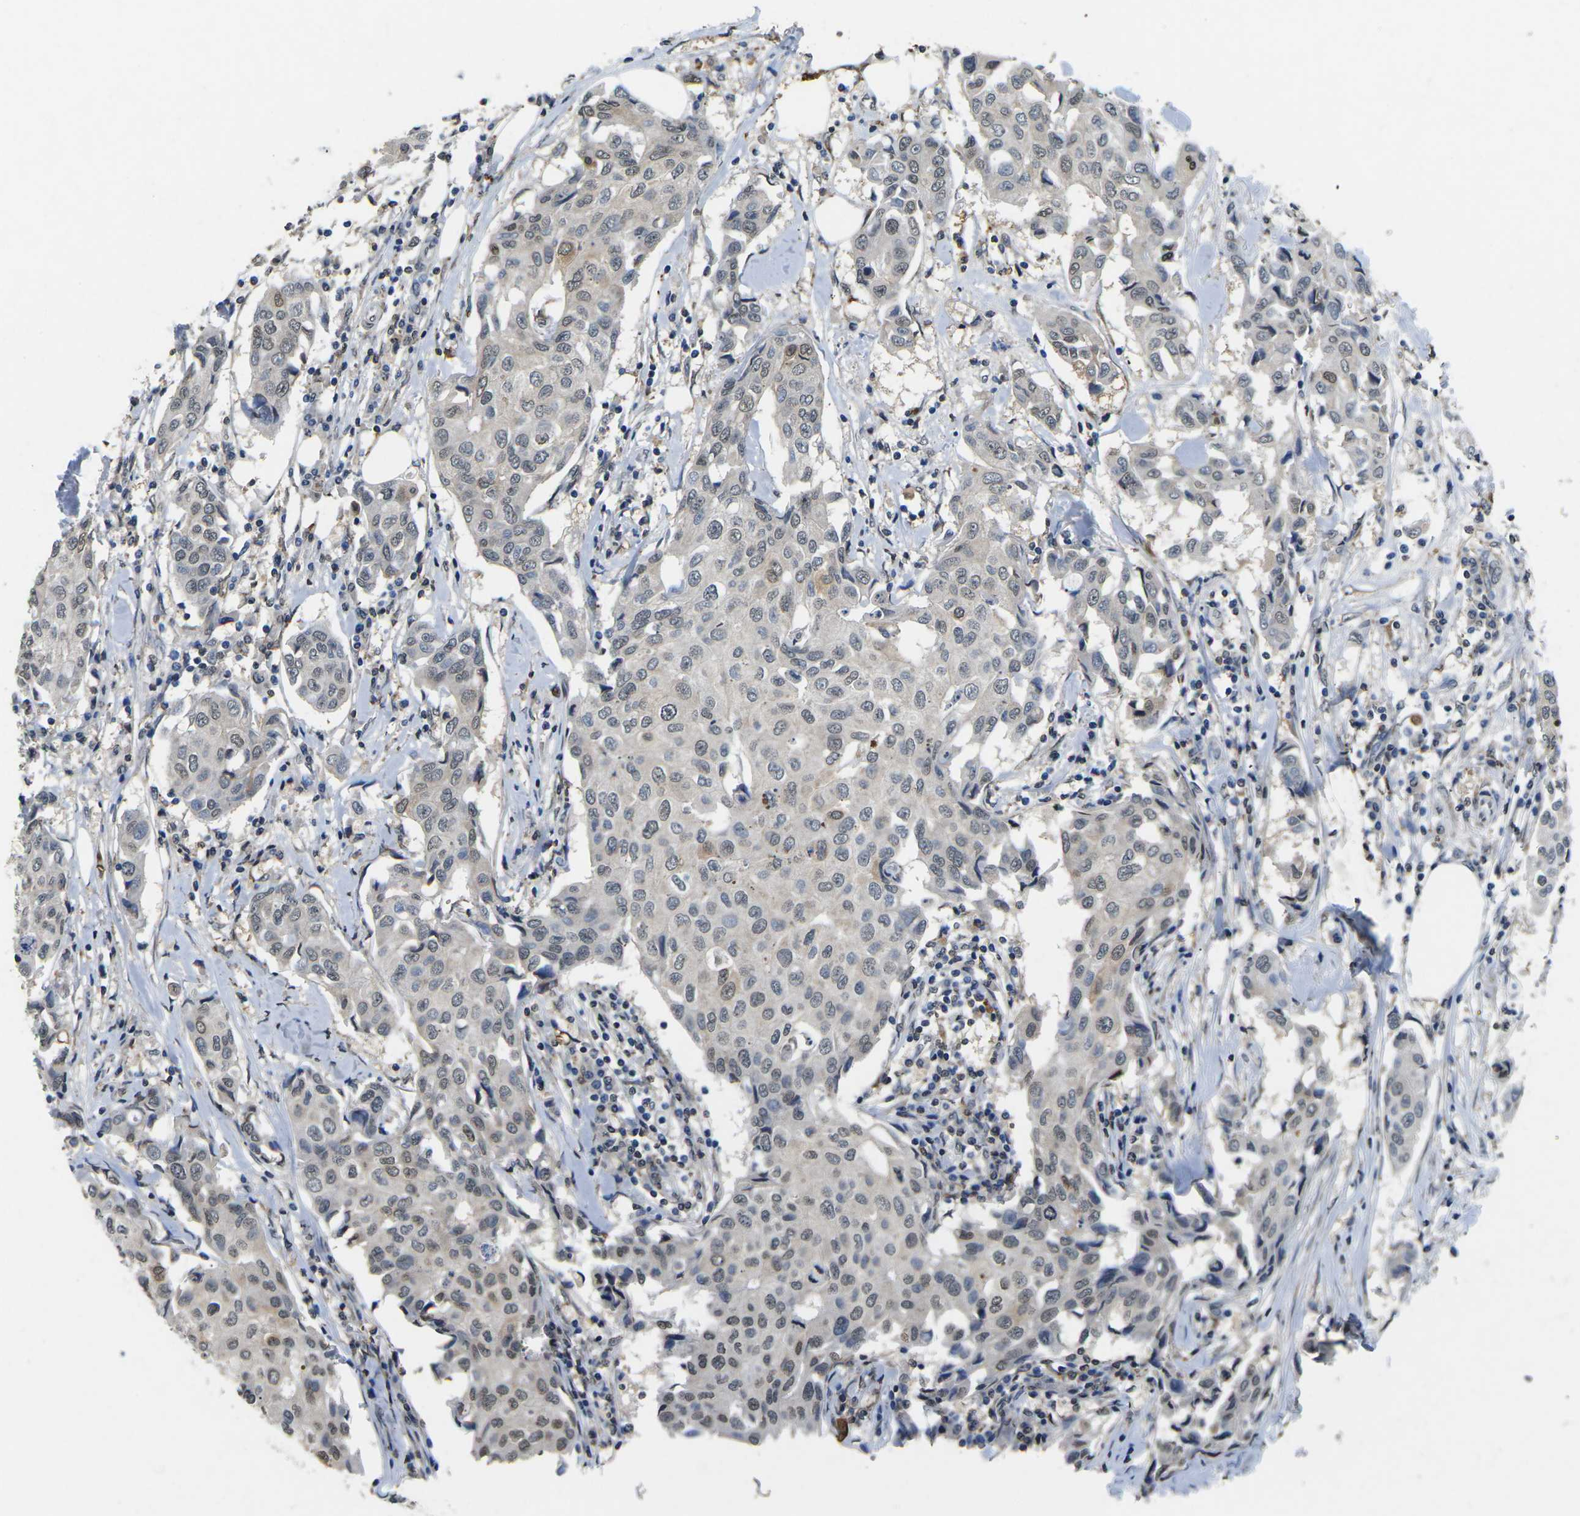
{"staining": {"intensity": "weak", "quantity": "<25%", "location": "cytoplasmic/membranous,nuclear"}, "tissue": "breast cancer", "cell_type": "Tumor cells", "image_type": "cancer", "snomed": [{"axis": "morphology", "description": "Duct carcinoma"}, {"axis": "topography", "description": "Breast"}], "caption": "Protein analysis of infiltrating ductal carcinoma (breast) demonstrates no significant staining in tumor cells.", "gene": "SCNN1B", "patient": {"sex": "female", "age": 80}}